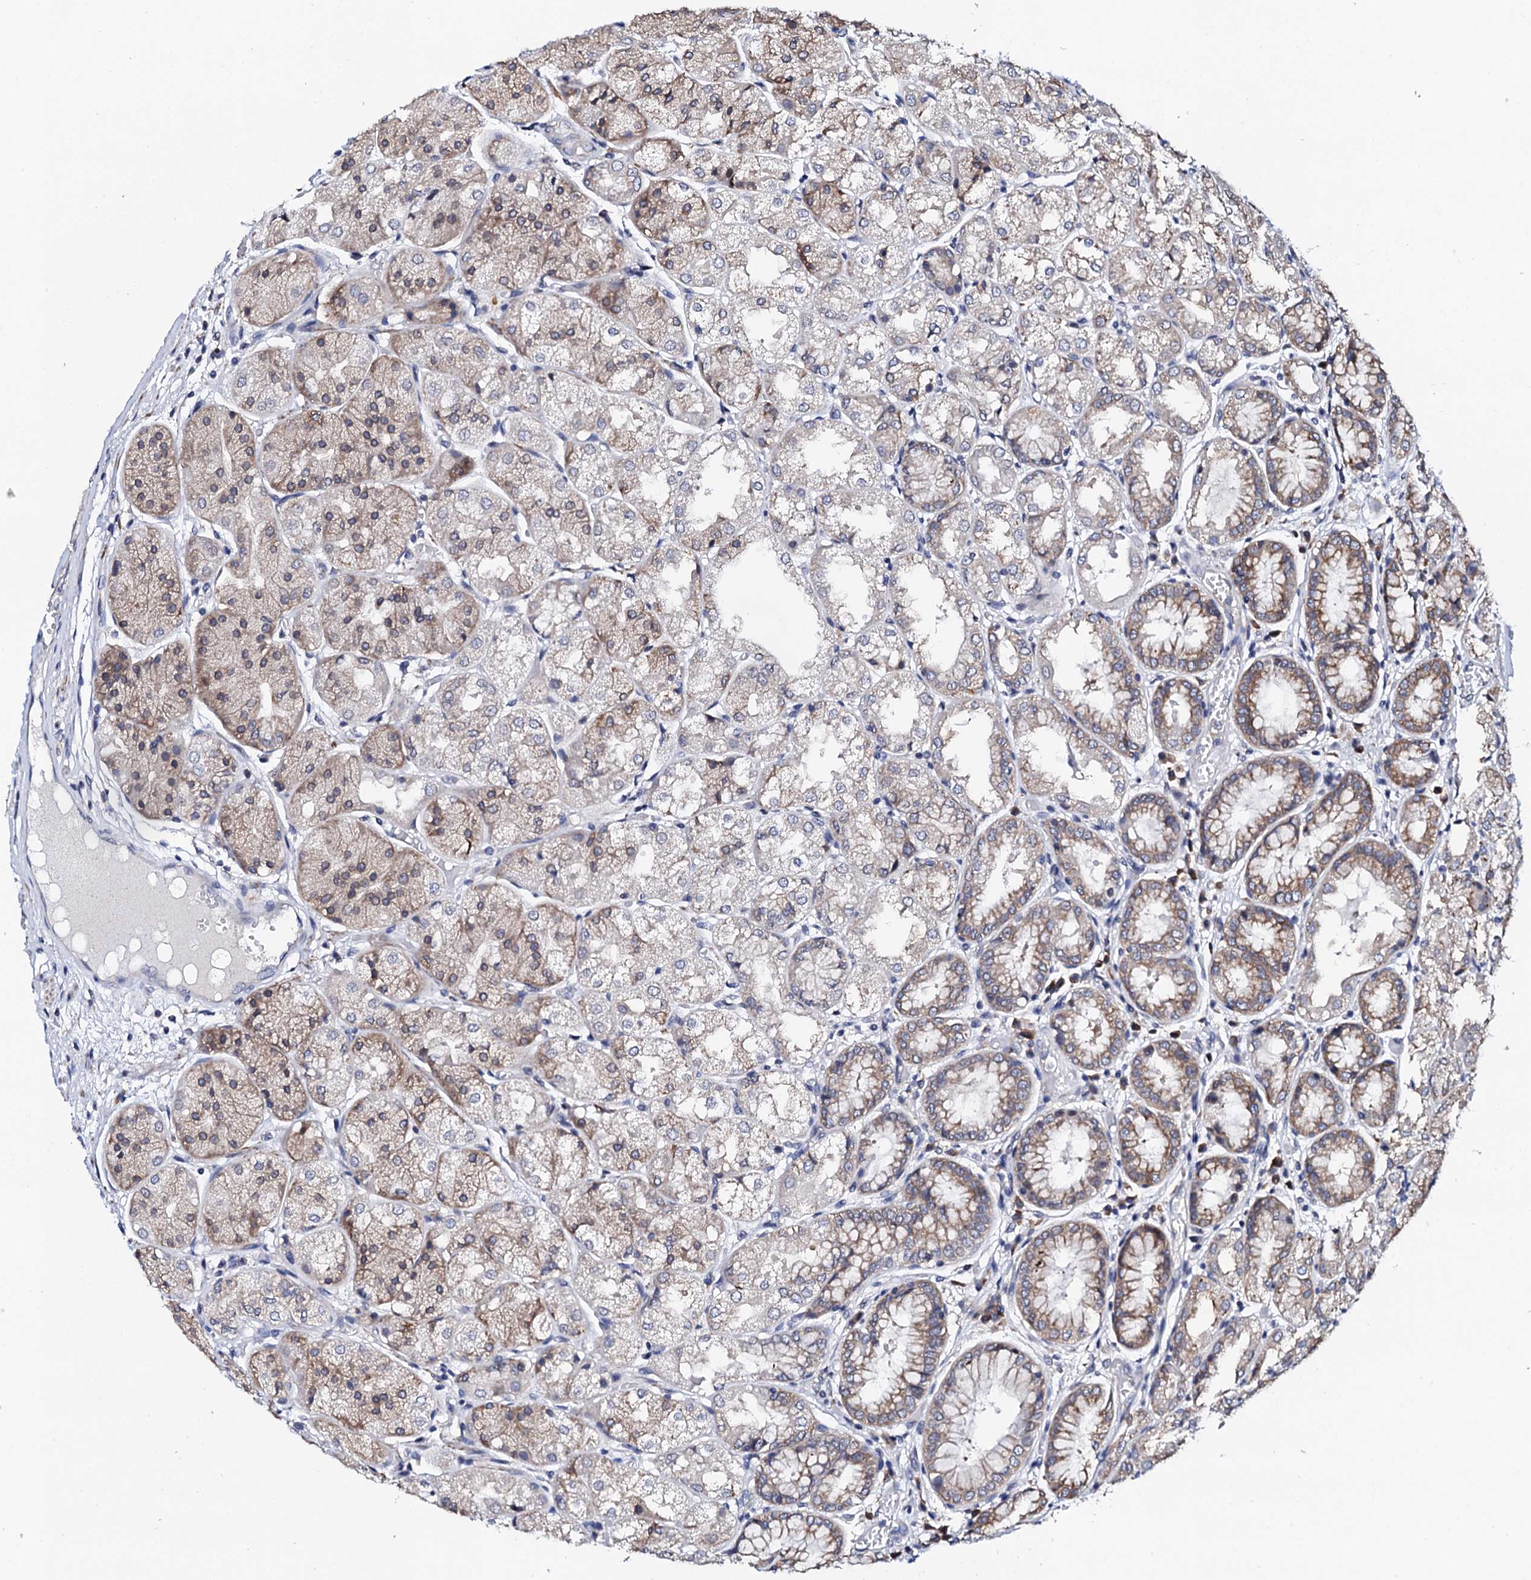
{"staining": {"intensity": "moderate", "quantity": "<25%", "location": "cytoplasmic/membranous"}, "tissue": "stomach", "cell_type": "Glandular cells", "image_type": "normal", "snomed": [{"axis": "morphology", "description": "Normal tissue, NOS"}, {"axis": "topography", "description": "Stomach, upper"}], "caption": "Moderate cytoplasmic/membranous expression is present in approximately <25% of glandular cells in unremarkable stomach. Using DAB (brown) and hematoxylin (blue) stains, captured at high magnification using brightfield microscopy.", "gene": "NUP58", "patient": {"sex": "male", "age": 72}}